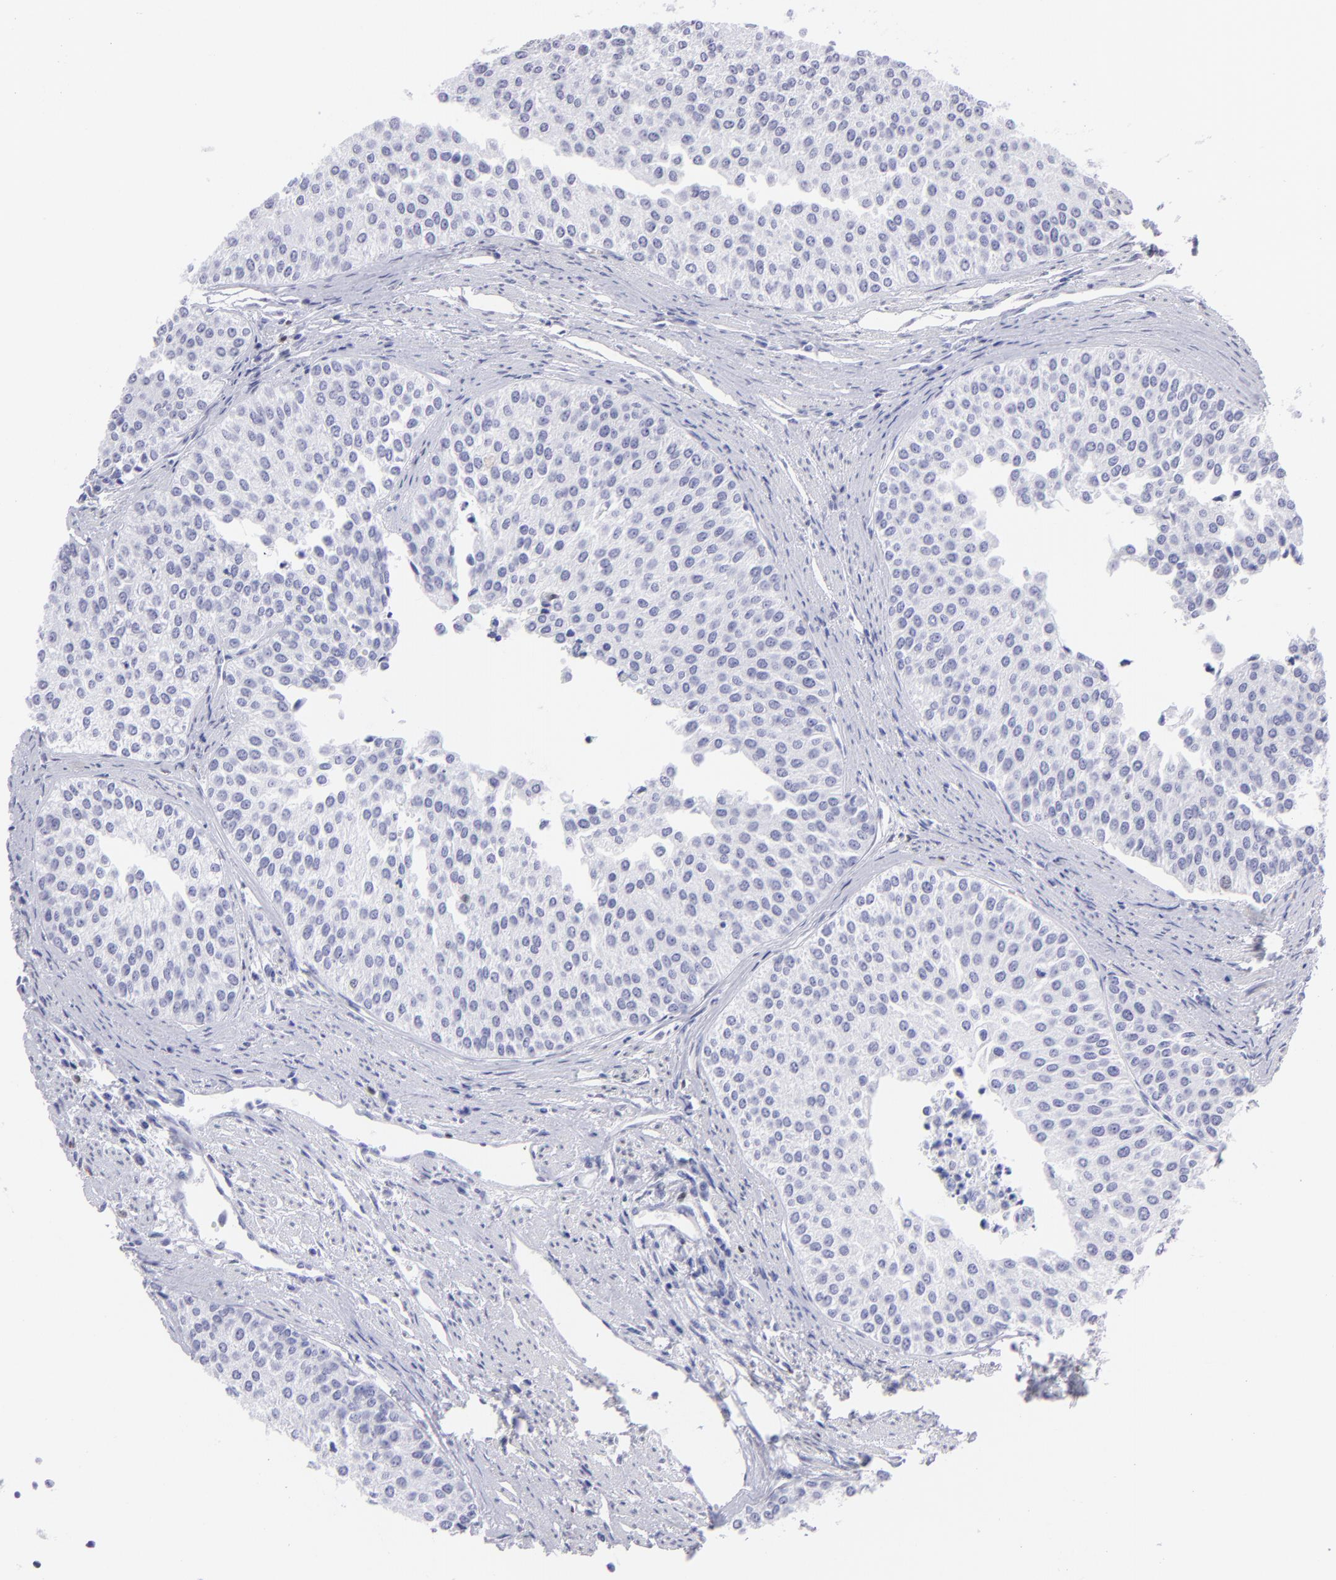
{"staining": {"intensity": "negative", "quantity": "none", "location": "none"}, "tissue": "urothelial cancer", "cell_type": "Tumor cells", "image_type": "cancer", "snomed": [{"axis": "morphology", "description": "Urothelial carcinoma, Low grade"}, {"axis": "topography", "description": "Urinary bladder"}], "caption": "The photomicrograph exhibits no significant positivity in tumor cells of low-grade urothelial carcinoma.", "gene": "MITF", "patient": {"sex": "female", "age": 73}}